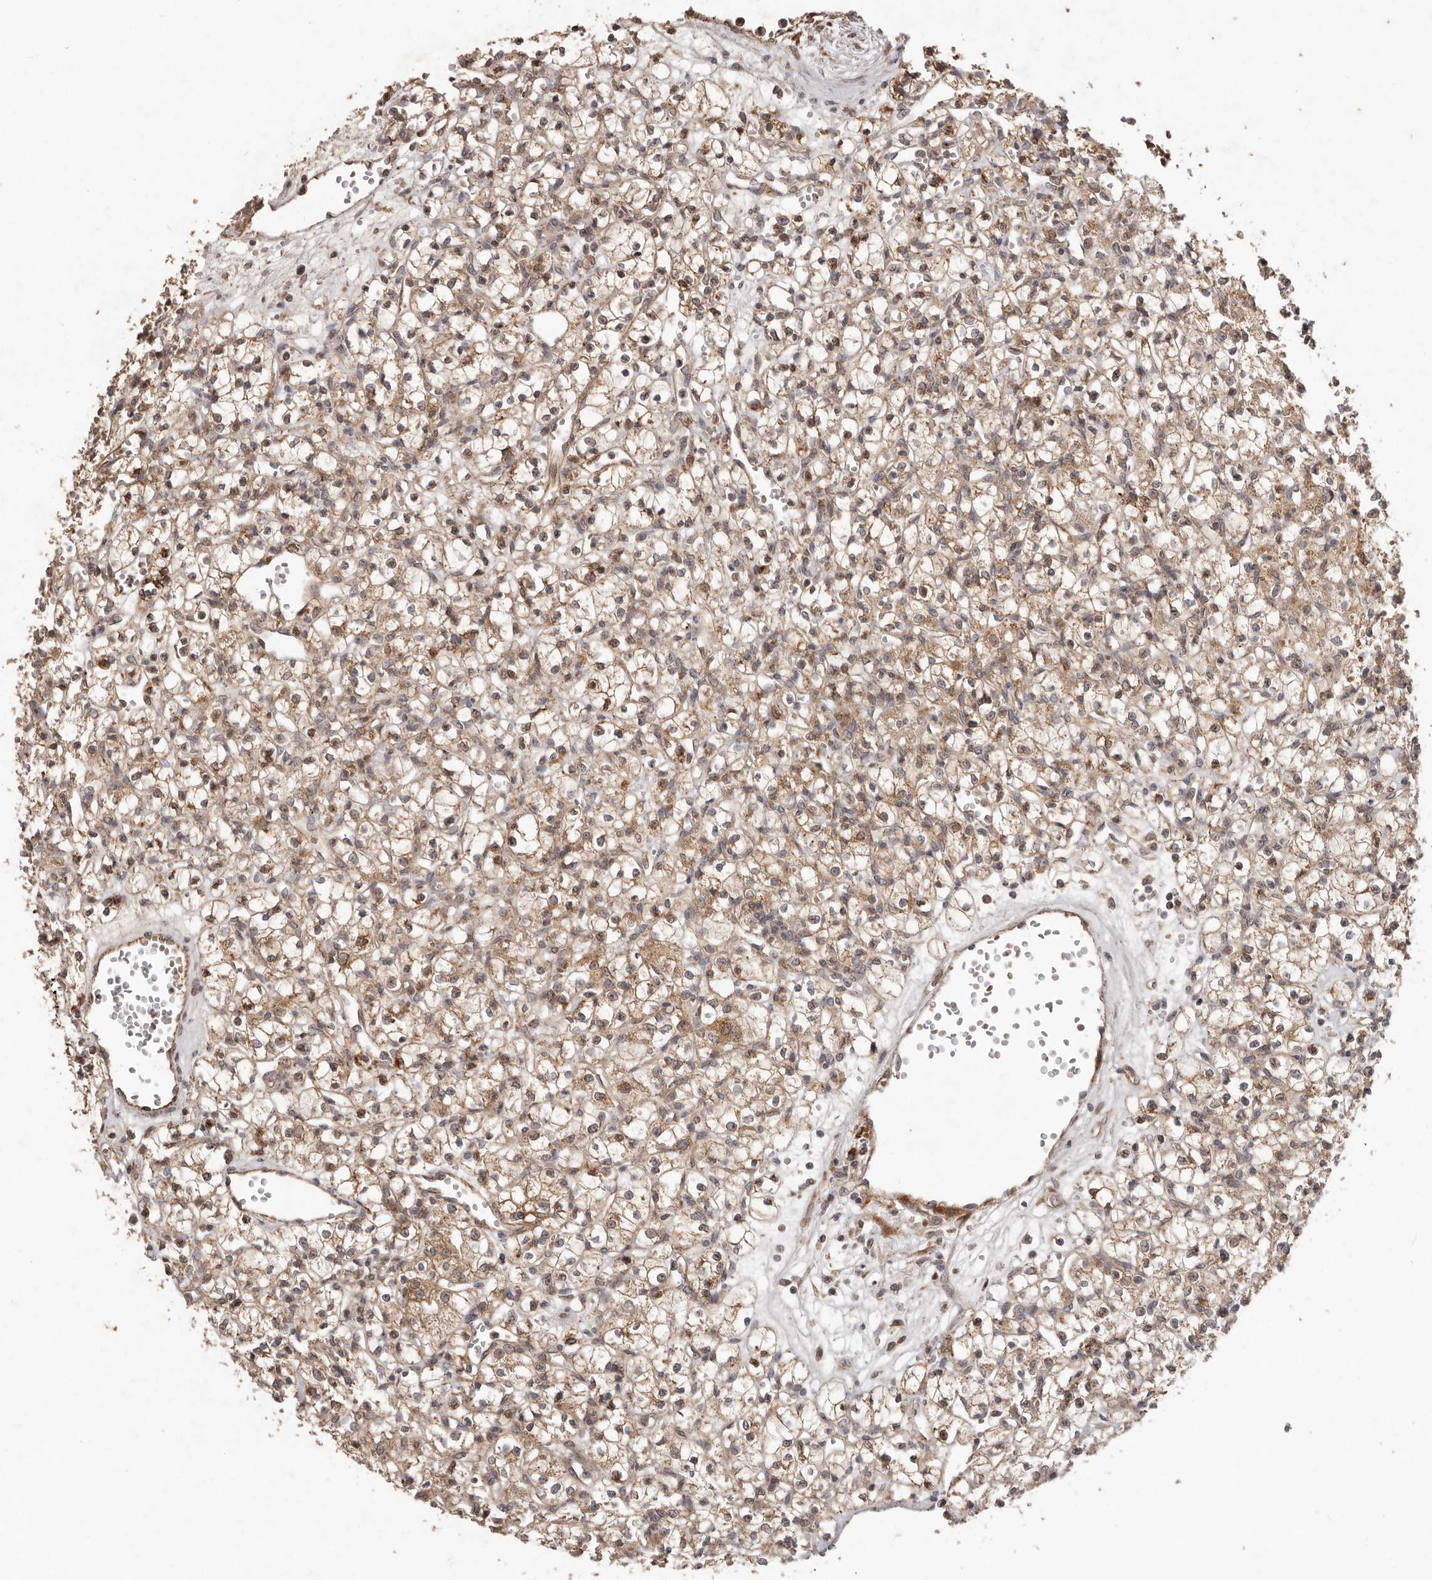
{"staining": {"intensity": "moderate", "quantity": ">75%", "location": "cytoplasmic/membranous"}, "tissue": "renal cancer", "cell_type": "Tumor cells", "image_type": "cancer", "snomed": [{"axis": "morphology", "description": "Adenocarcinoma, NOS"}, {"axis": "topography", "description": "Kidney"}], "caption": "A brown stain highlights moderate cytoplasmic/membranous staining of a protein in human adenocarcinoma (renal) tumor cells.", "gene": "PLOD2", "patient": {"sex": "female", "age": 59}}